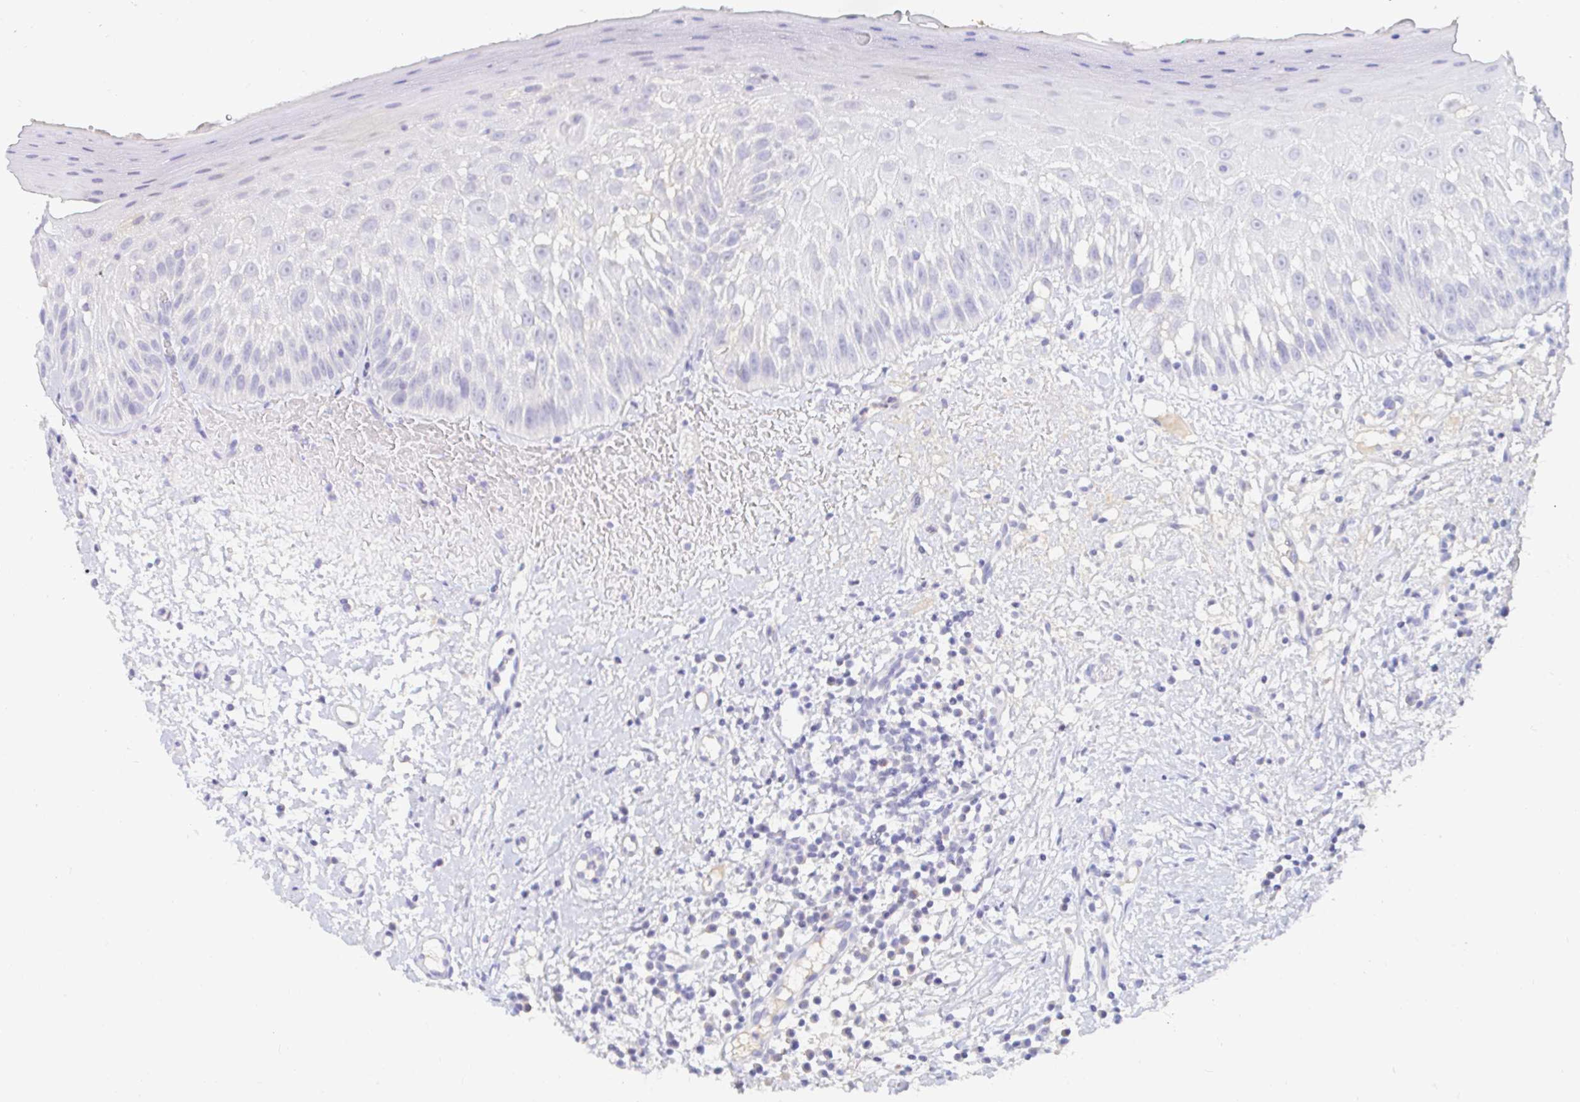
{"staining": {"intensity": "negative", "quantity": "none", "location": "none"}, "tissue": "oral mucosa", "cell_type": "Squamous epithelial cells", "image_type": "normal", "snomed": [{"axis": "morphology", "description": "Normal tissue, NOS"}, {"axis": "topography", "description": "Oral tissue"}, {"axis": "topography", "description": "Tounge, NOS"}], "caption": "An image of oral mucosa stained for a protein shows no brown staining in squamous epithelial cells. Brightfield microscopy of immunohistochemistry stained with DAB (brown) and hematoxylin (blue), captured at high magnification.", "gene": "TEX44", "patient": {"sex": "male", "age": 83}}